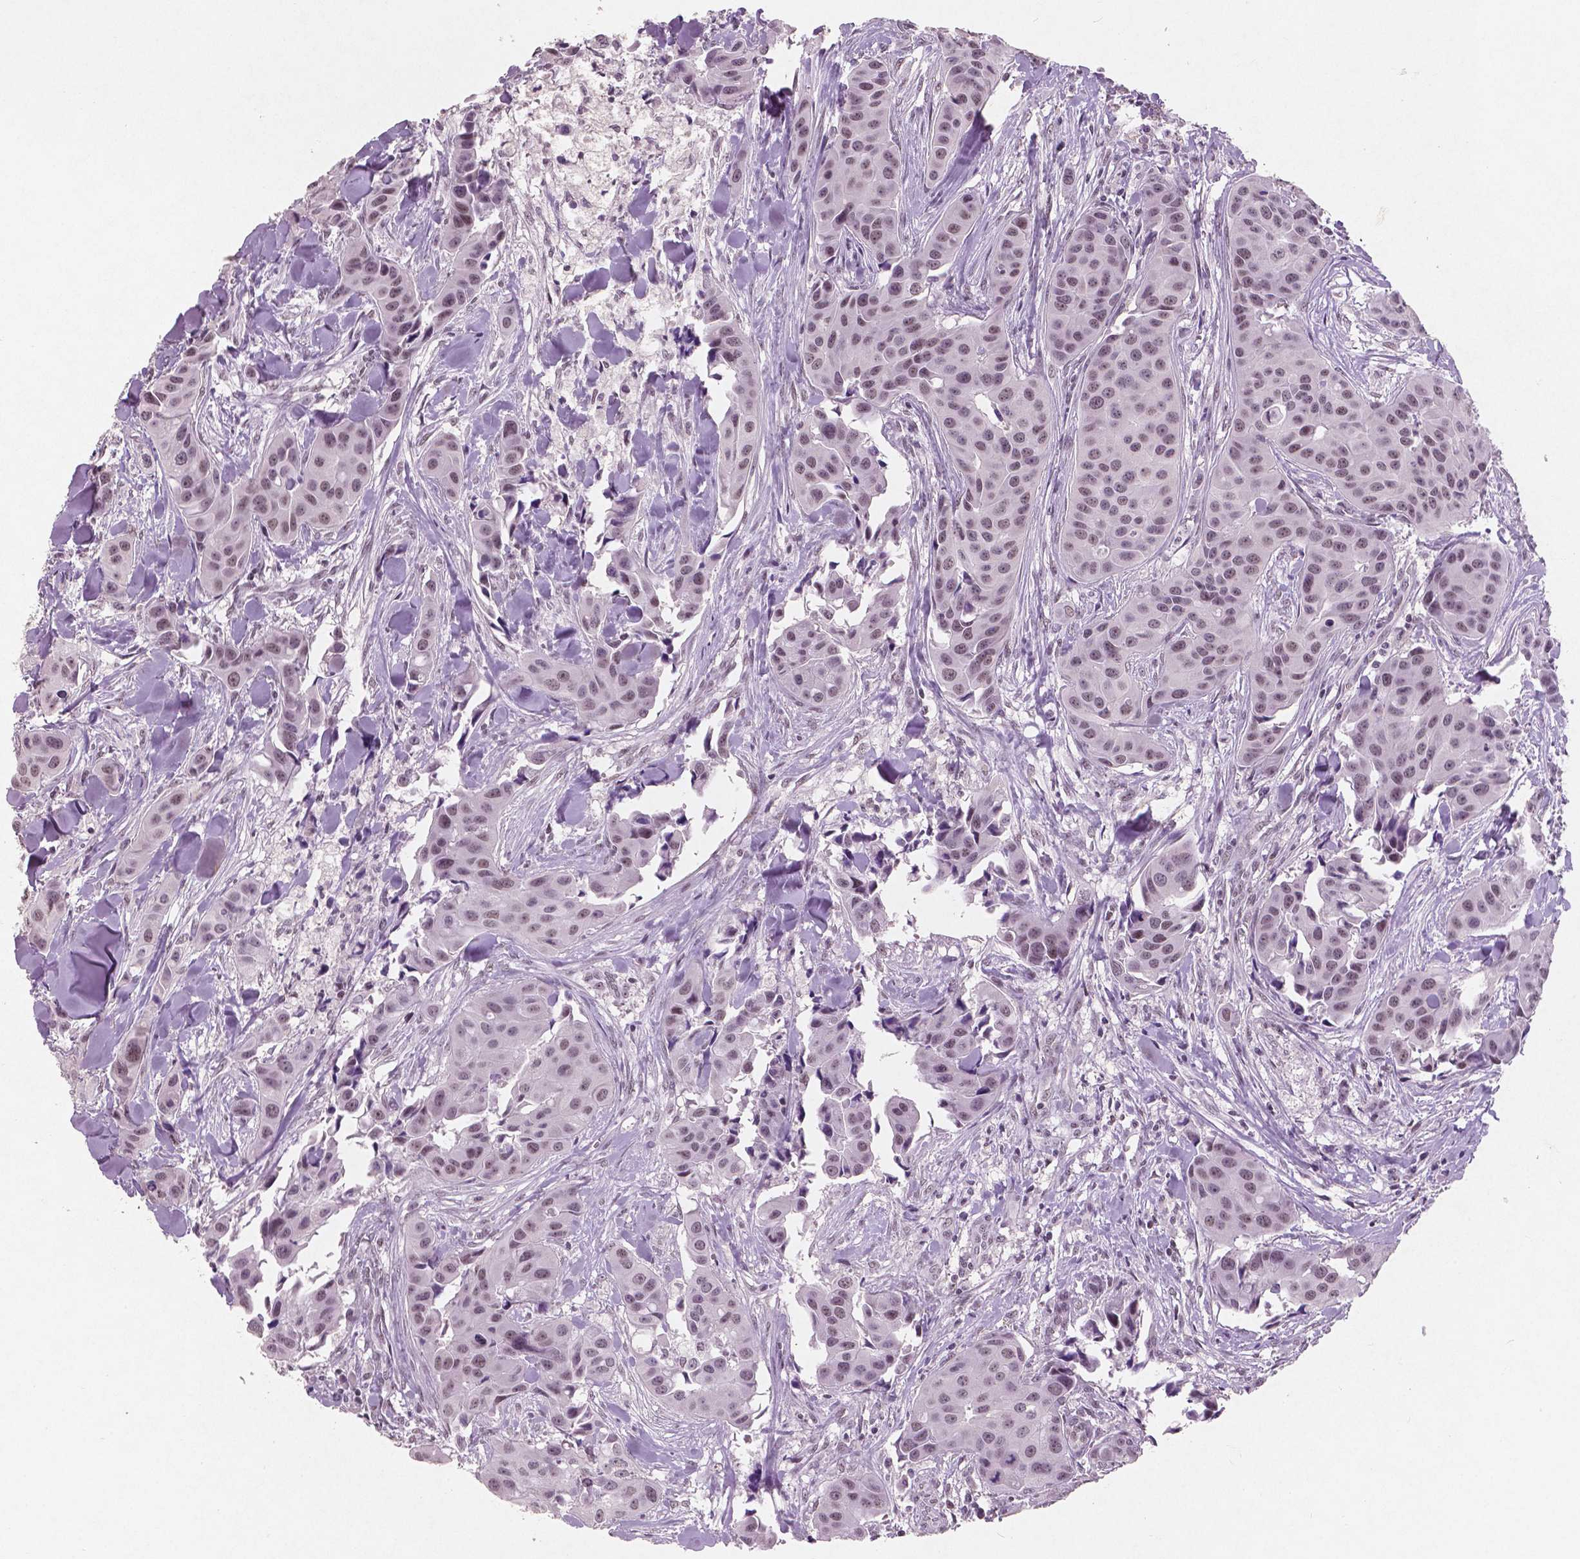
{"staining": {"intensity": "weak", "quantity": ">75%", "location": "nuclear"}, "tissue": "head and neck cancer", "cell_type": "Tumor cells", "image_type": "cancer", "snomed": [{"axis": "morphology", "description": "Adenocarcinoma, NOS"}, {"axis": "topography", "description": "Head-Neck"}], "caption": "High-power microscopy captured an immunohistochemistry histopathology image of adenocarcinoma (head and neck), revealing weak nuclear staining in approximately >75% of tumor cells.", "gene": "BRD4", "patient": {"sex": "male", "age": 76}}